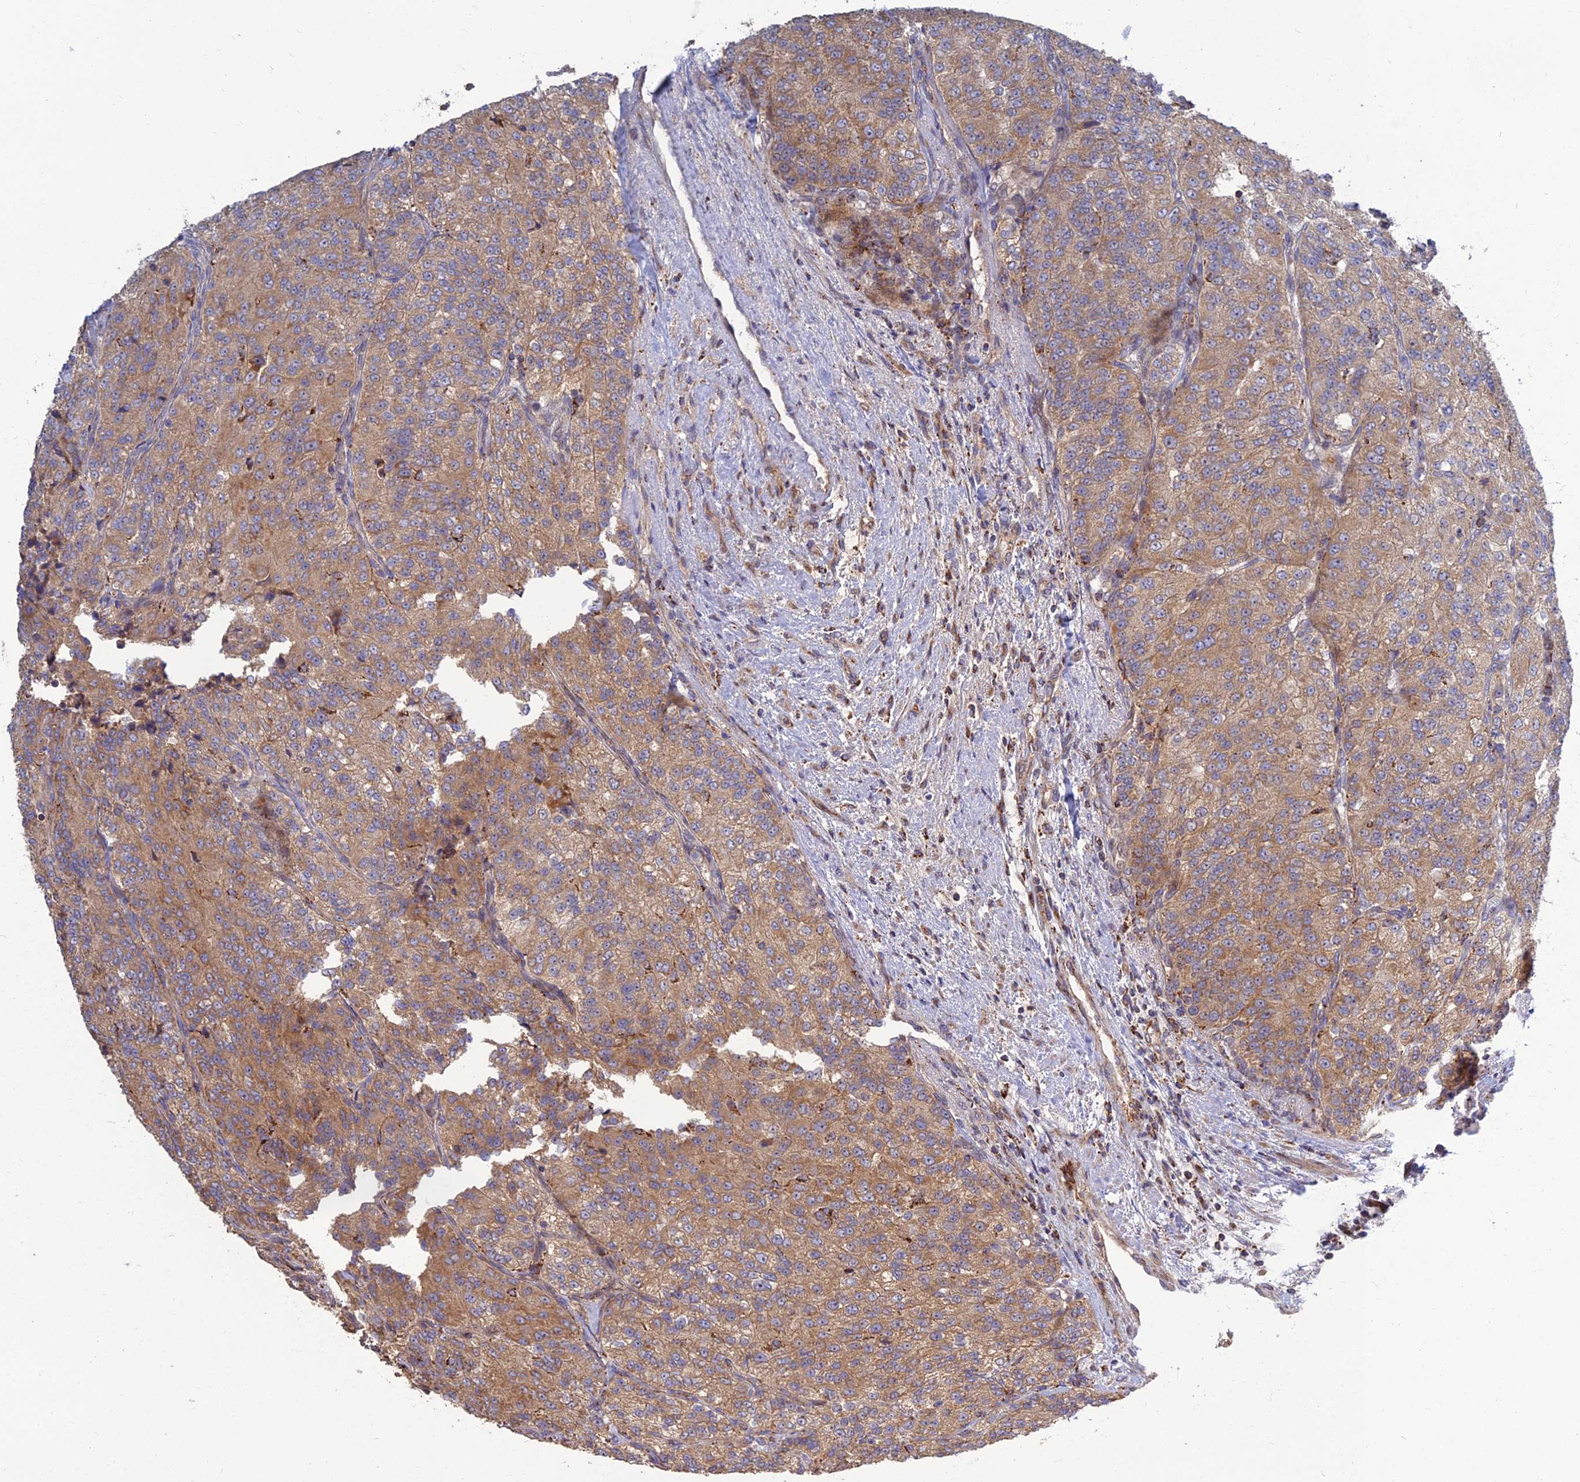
{"staining": {"intensity": "moderate", "quantity": ">75%", "location": "cytoplasmic/membranous"}, "tissue": "renal cancer", "cell_type": "Tumor cells", "image_type": "cancer", "snomed": [{"axis": "morphology", "description": "Adenocarcinoma, NOS"}, {"axis": "topography", "description": "Kidney"}], "caption": "An immunohistochemistry (IHC) image of tumor tissue is shown. Protein staining in brown highlights moderate cytoplasmic/membranous positivity in renal cancer (adenocarcinoma) within tumor cells.", "gene": "RIC8B", "patient": {"sex": "female", "age": 63}}